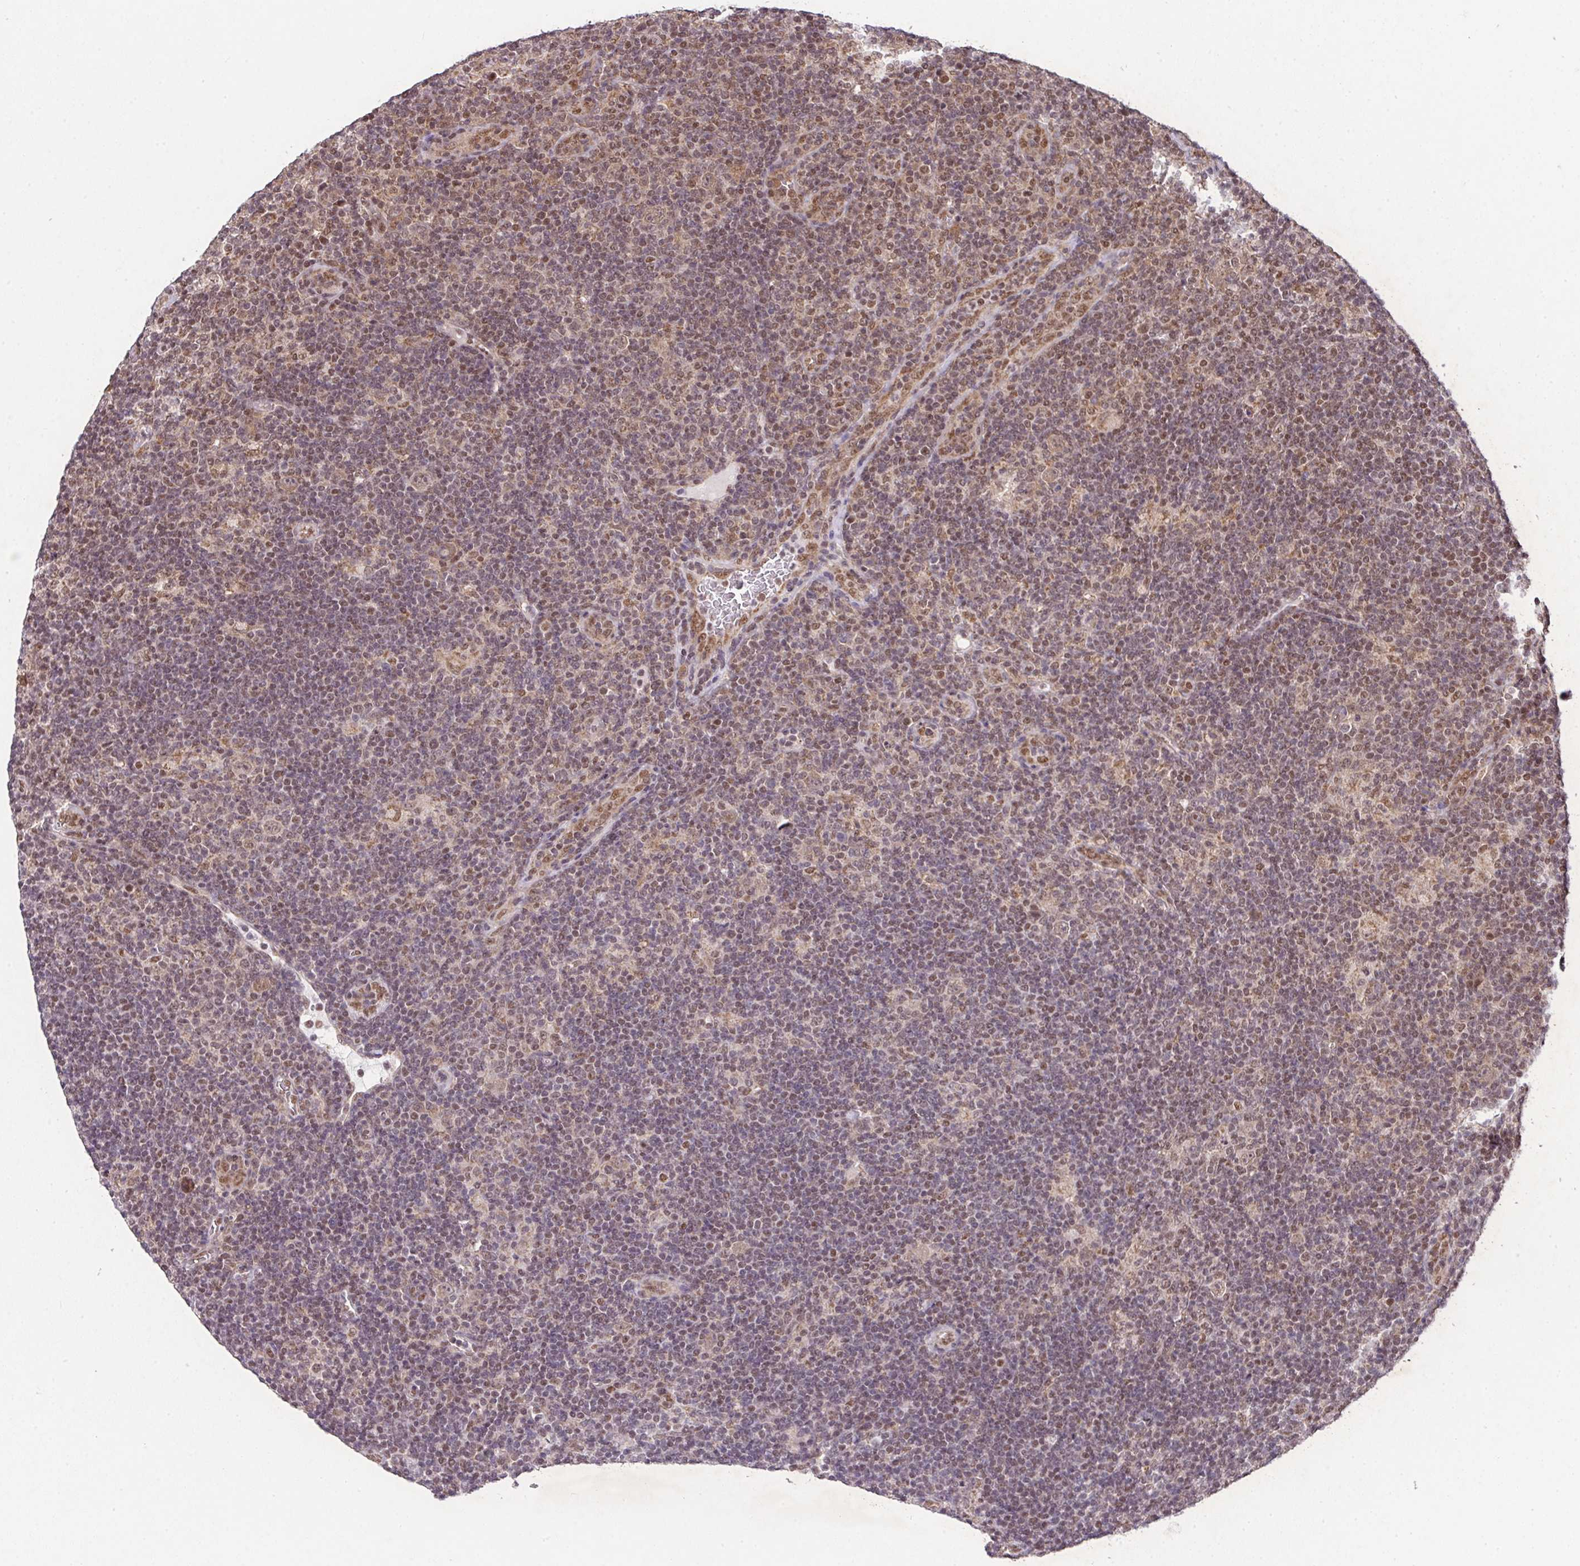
{"staining": {"intensity": "moderate", "quantity": ">75%", "location": "nuclear"}, "tissue": "lymphoma", "cell_type": "Tumor cells", "image_type": "cancer", "snomed": [{"axis": "morphology", "description": "Hodgkin's disease, NOS"}, {"axis": "topography", "description": "Lymph node"}], "caption": "IHC image of Hodgkin's disease stained for a protein (brown), which reveals medium levels of moderate nuclear expression in approximately >75% of tumor cells.", "gene": "PLK1", "patient": {"sex": "female", "age": 57}}